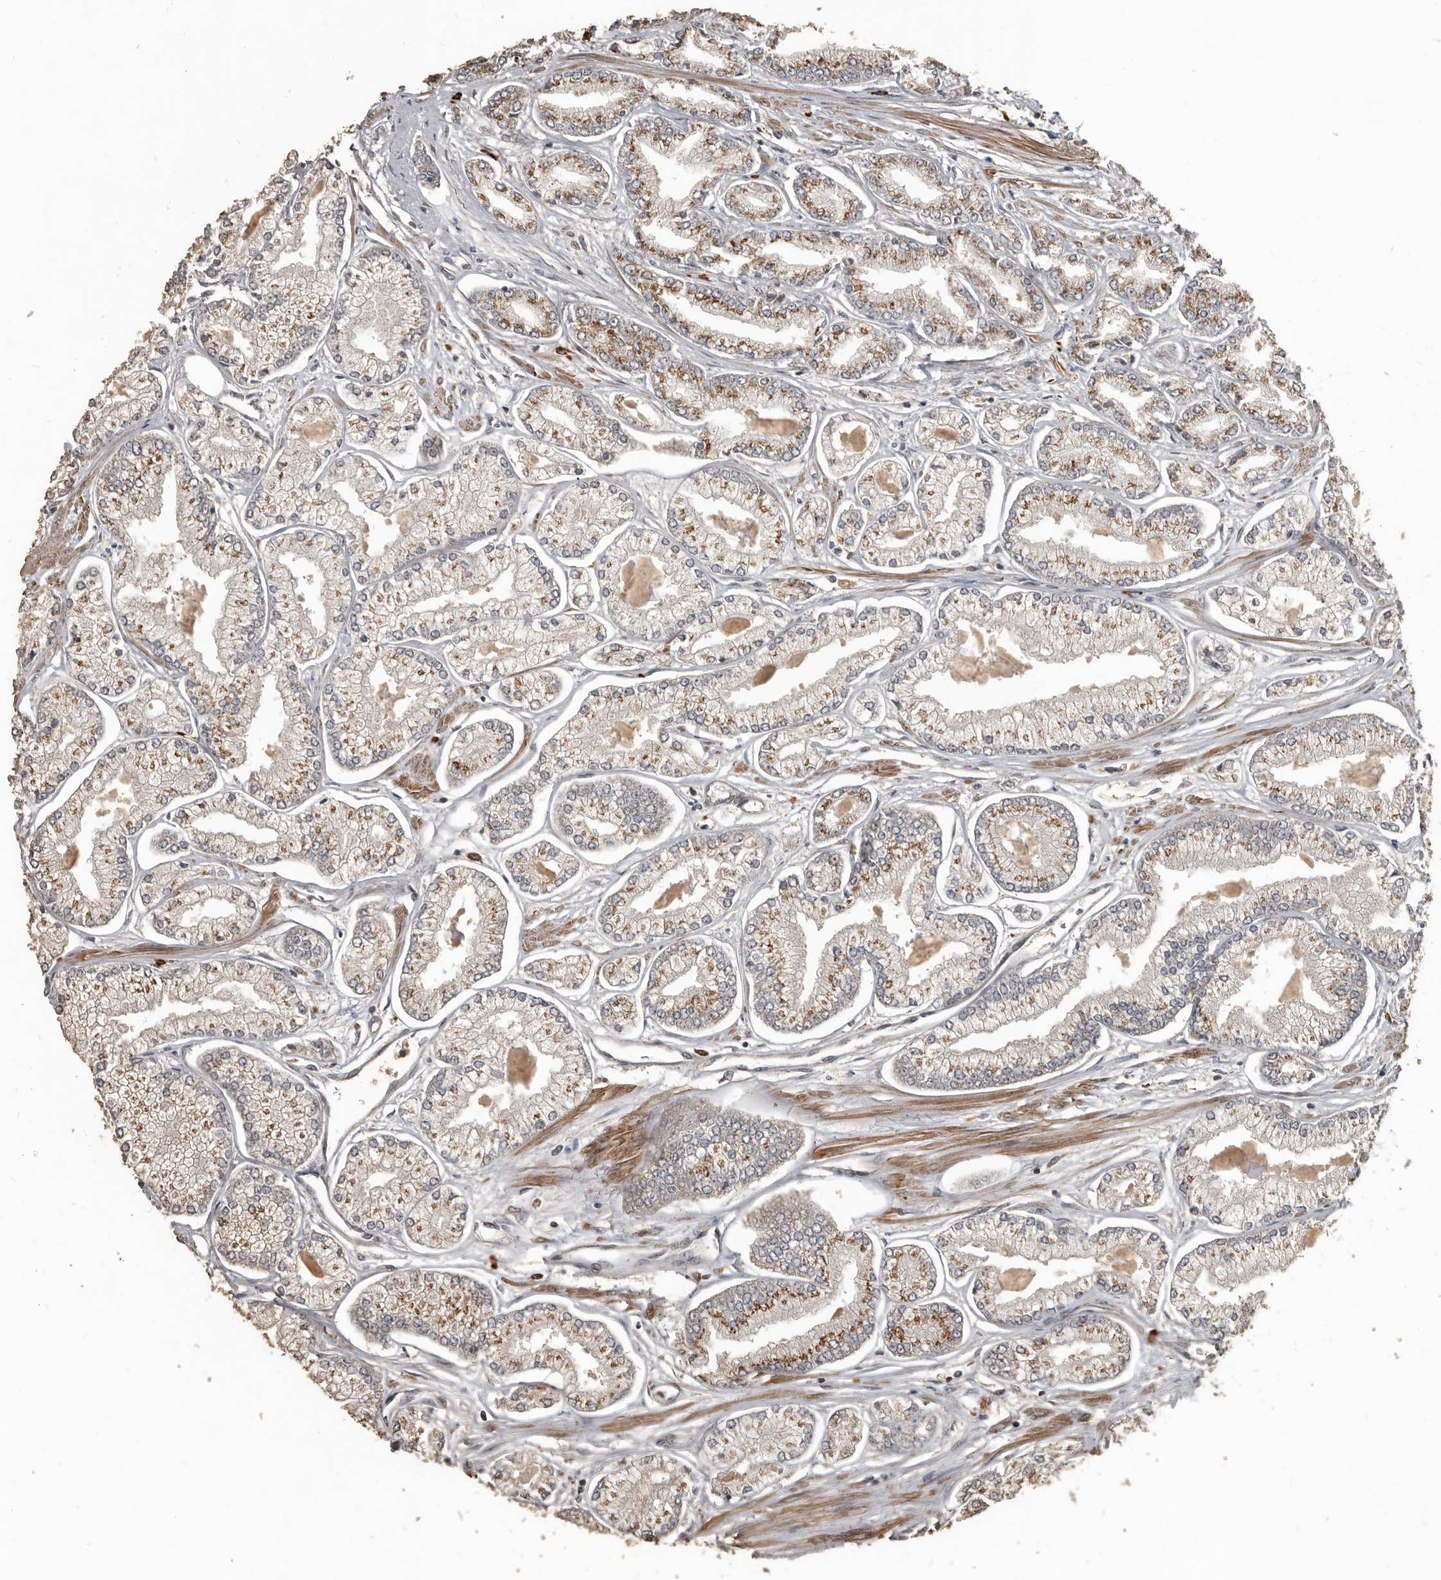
{"staining": {"intensity": "moderate", "quantity": ">75%", "location": "cytoplasmic/membranous"}, "tissue": "prostate cancer", "cell_type": "Tumor cells", "image_type": "cancer", "snomed": [{"axis": "morphology", "description": "Adenocarcinoma, Low grade"}, {"axis": "topography", "description": "Prostate"}], "caption": "Immunohistochemical staining of prostate adenocarcinoma (low-grade) reveals medium levels of moderate cytoplasmic/membranous staining in approximately >75% of tumor cells.", "gene": "BAMBI", "patient": {"sex": "male", "age": 52}}